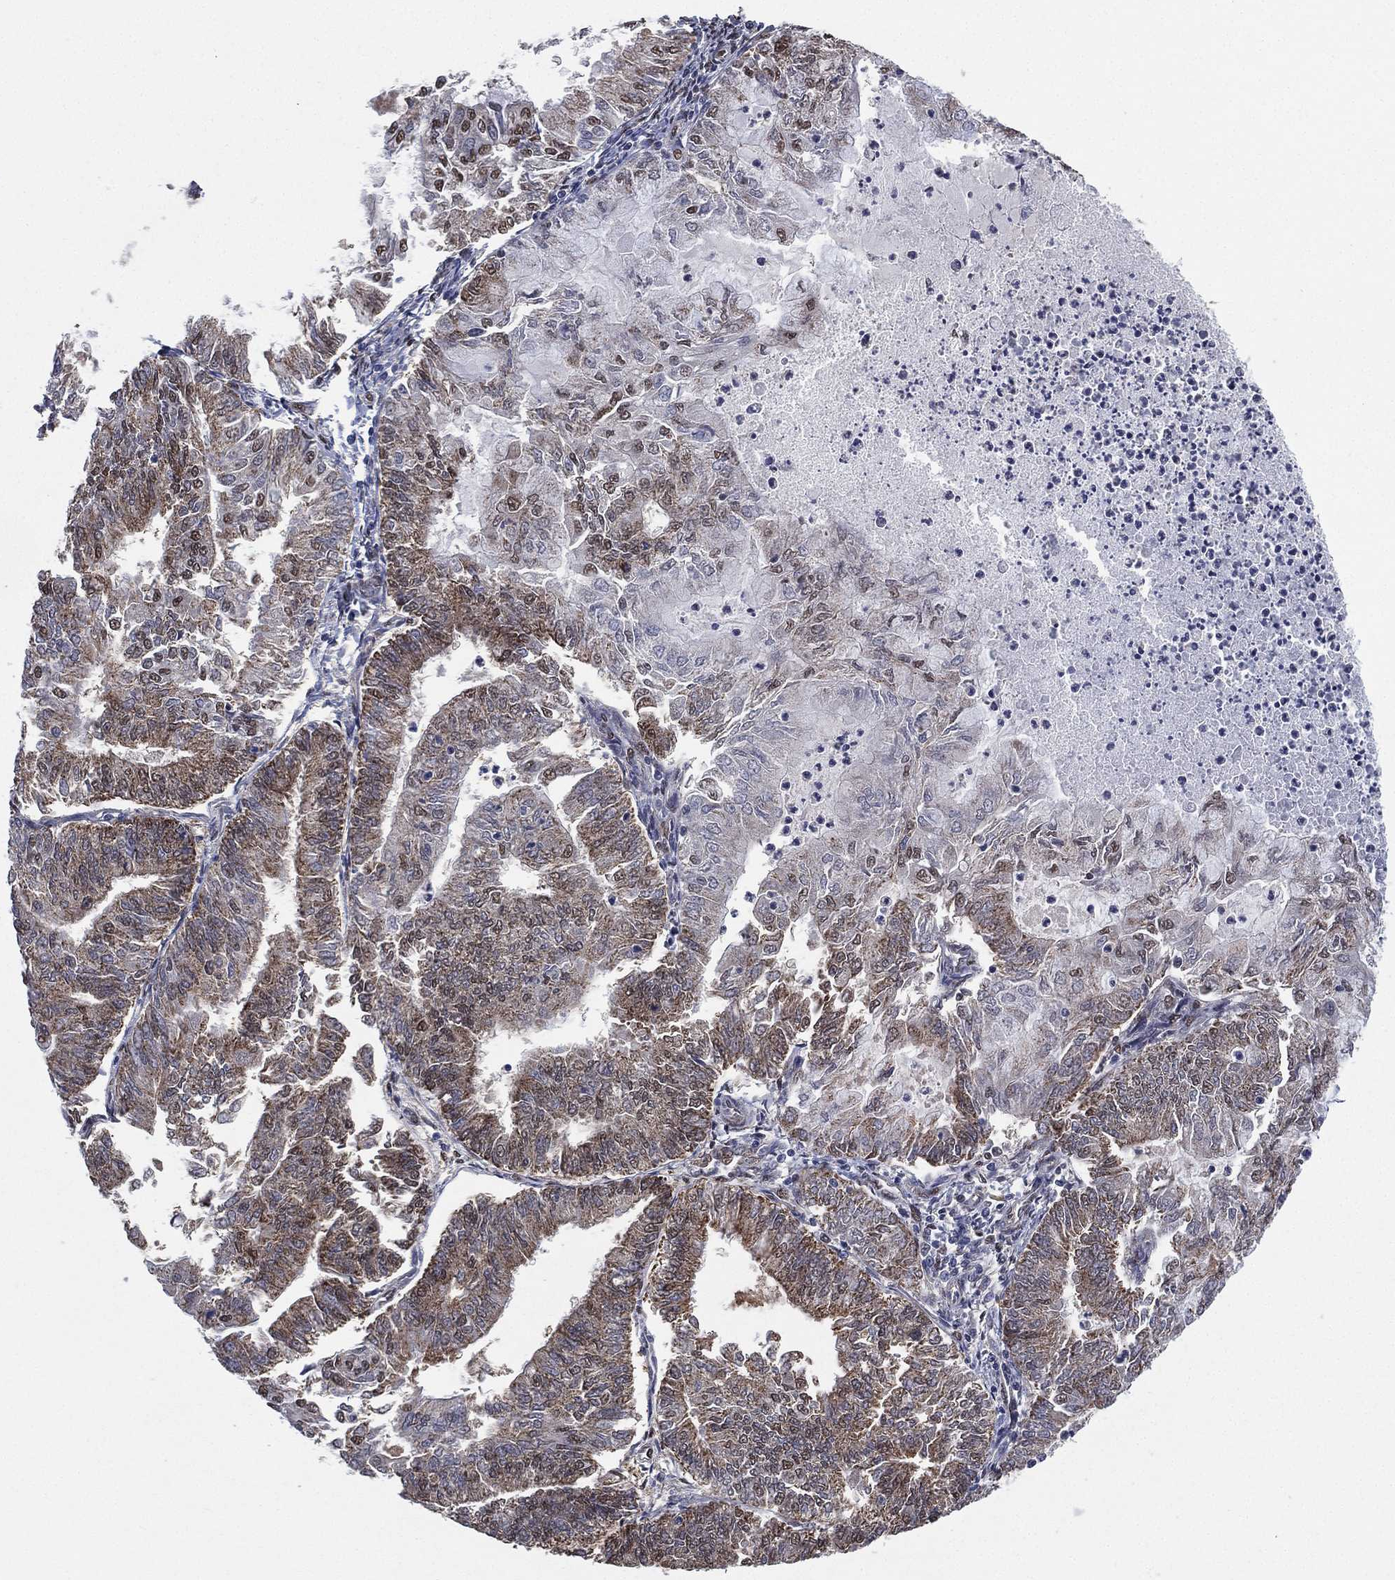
{"staining": {"intensity": "moderate", "quantity": "<25%", "location": "cytoplasmic/membranous"}, "tissue": "endometrial cancer", "cell_type": "Tumor cells", "image_type": "cancer", "snomed": [{"axis": "morphology", "description": "Adenocarcinoma, NOS"}, {"axis": "topography", "description": "Endometrium"}], "caption": "DAB (3,3'-diaminobenzidine) immunohistochemical staining of endometrial cancer (adenocarcinoma) exhibits moderate cytoplasmic/membranous protein positivity in about <25% of tumor cells.", "gene": "ALDH7A1", "patient": {"sex": "female", "age": 59}}